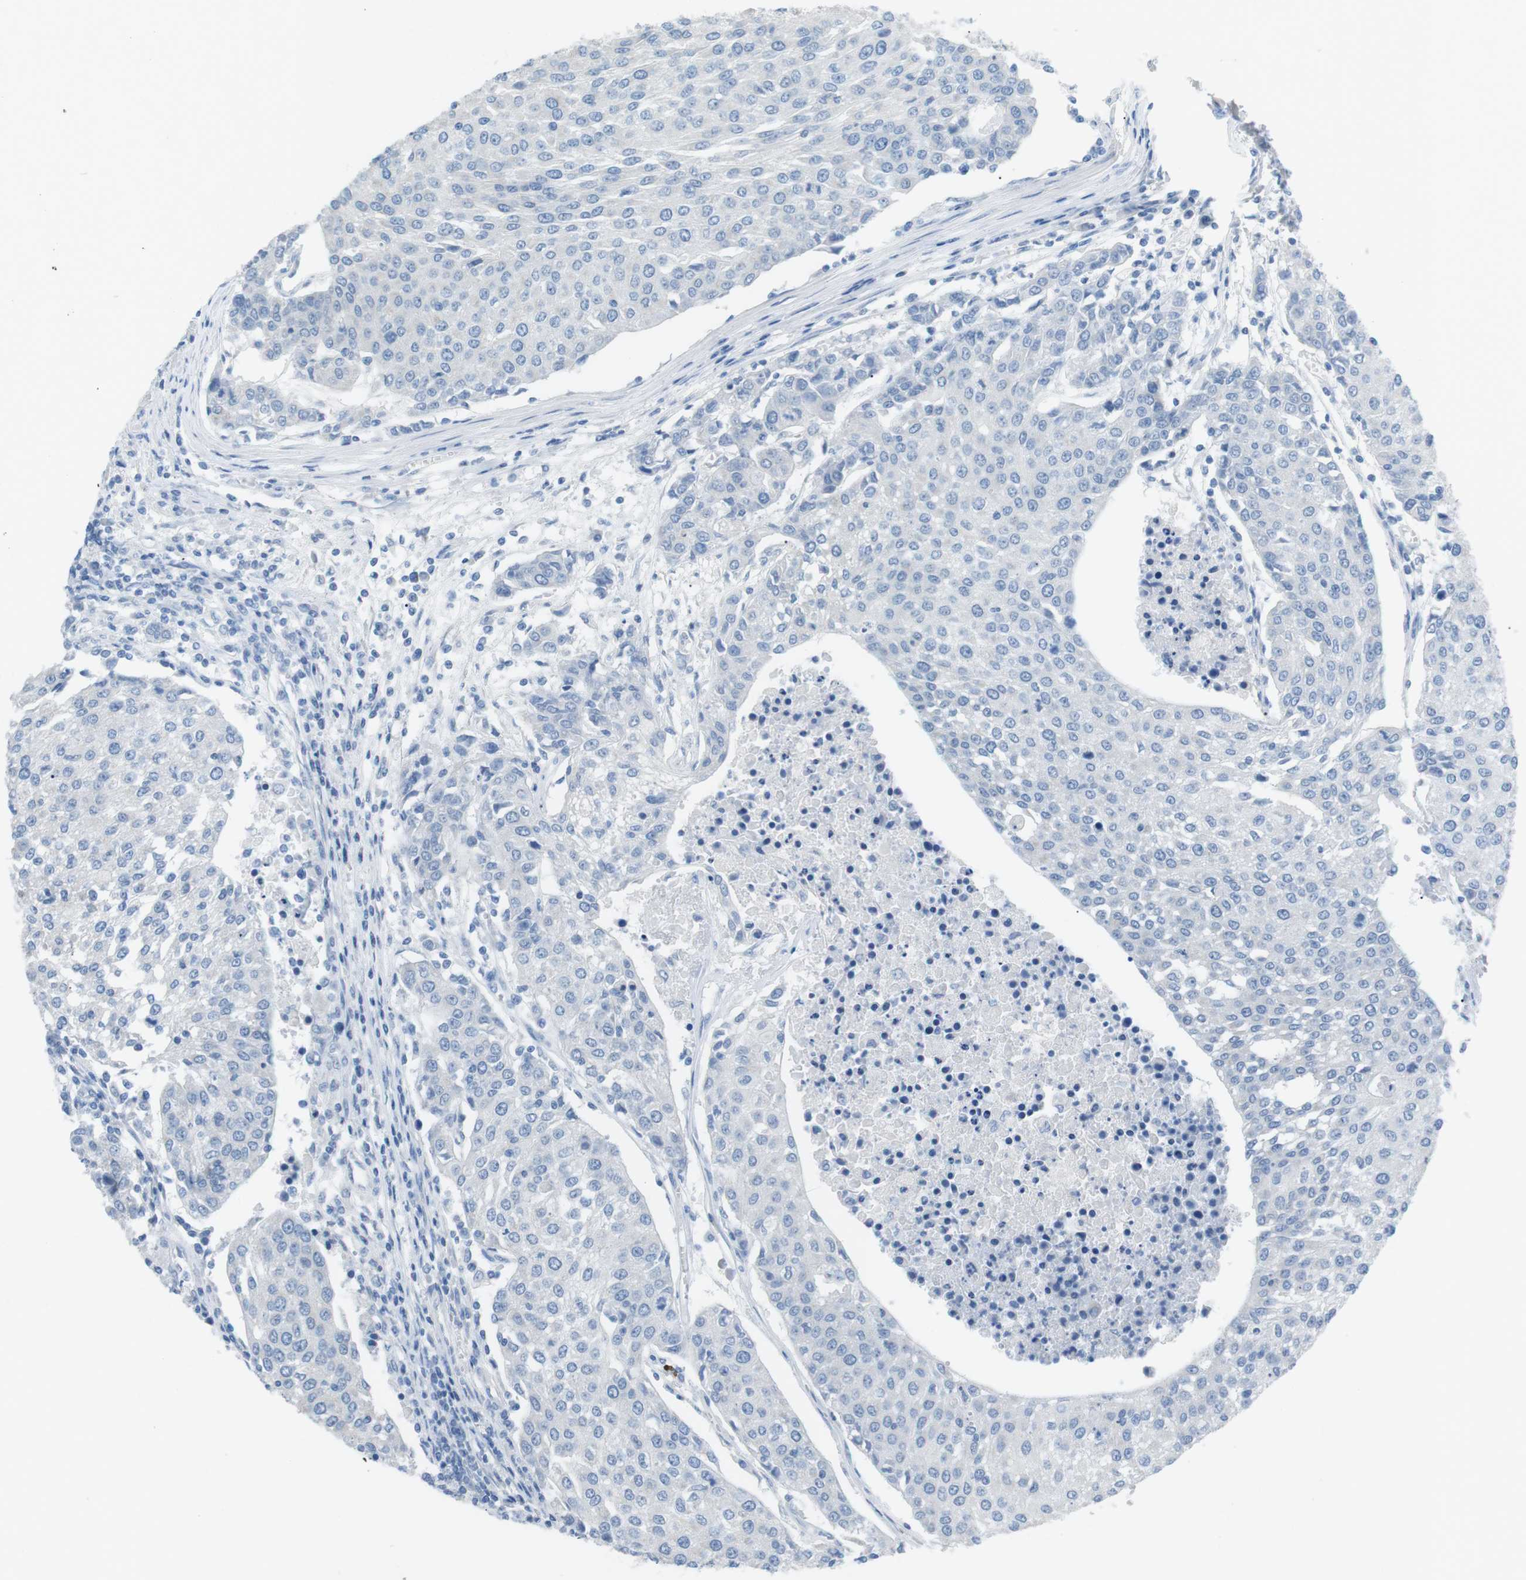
{"staining": {"intensity": "negative", "quantity": "none", "location": "none"}, "tissue": "urothelial cancer", "cell_type": "Tumor cells", "image_type": "cancer", "snomed": [{"axis": "morphology", "description": "Urothelial carcinoma, High grade"}, {"axis": "topography", "description": "Urinary bladder"}], "caption": "The image reveals no significant expression in tumor cells of urothelial carcinoma (high-grade).", "gene": "SALL4", "patient": {"sex": "female", "age": 85}}